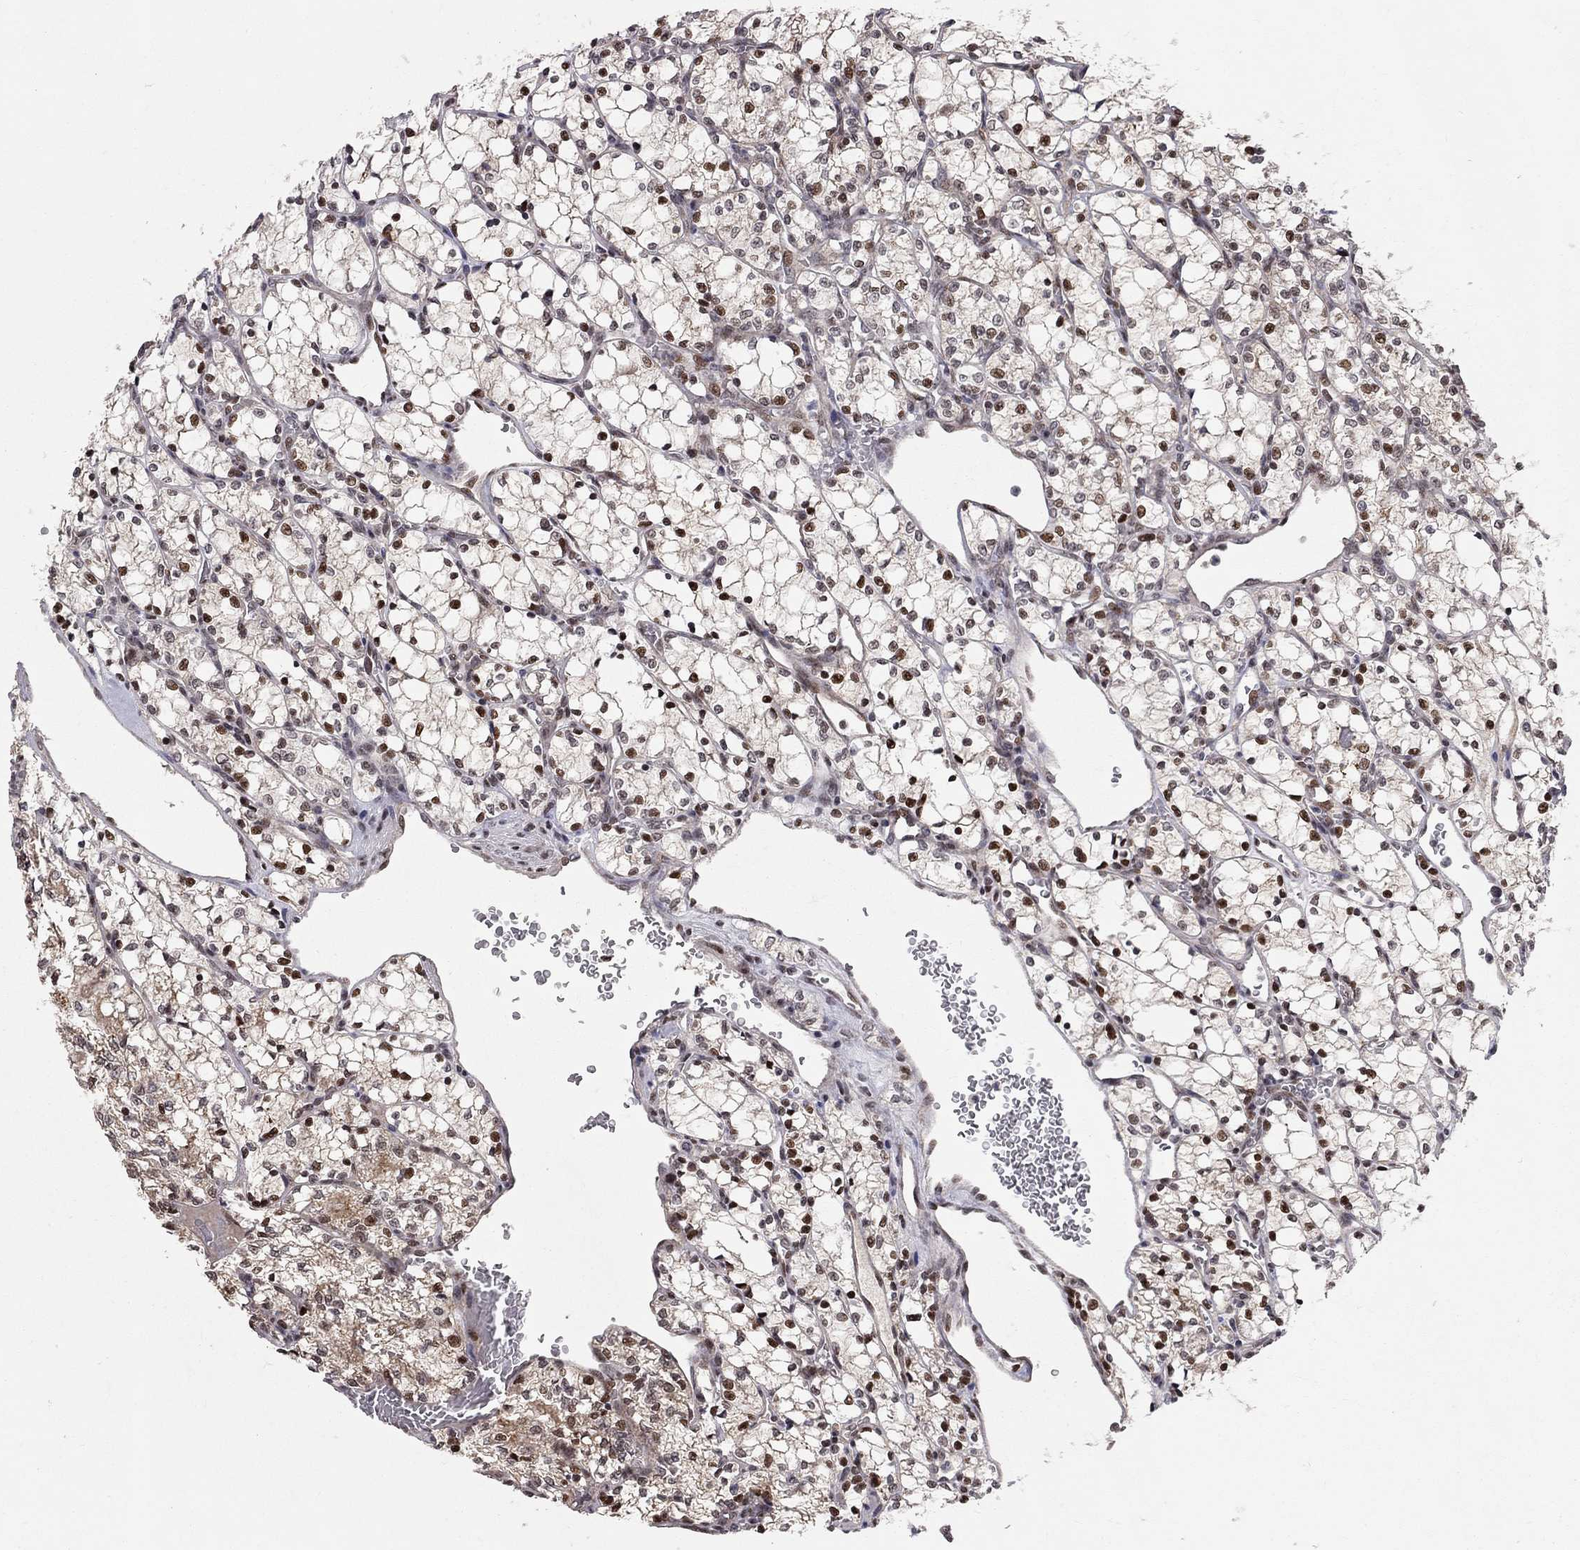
{"staining": {"intensity": "strong", "quantity": "<25%", "location": "nuclear"}, "tissue": "renal cancer", "cell_type": "Tumor cells", "image_type": "cancer", "snomed": [{"axis": "morphology", "description": "Adenocarcinoma, NOS"}, {"axis": "topography", "description": "Kidney"}], "caption": "Immunohistochemistry micrograph of neoplastic tissue: renal cancer (adenocarcinoma) stained using immunohistochemistry exhibits medium levels of strong protein expression localized specifically in the nuclear of tumor cells, appearing as a nuclear brown color.", "gene": "HDAC3", "patient": {"sex": "female", "age": 69}}